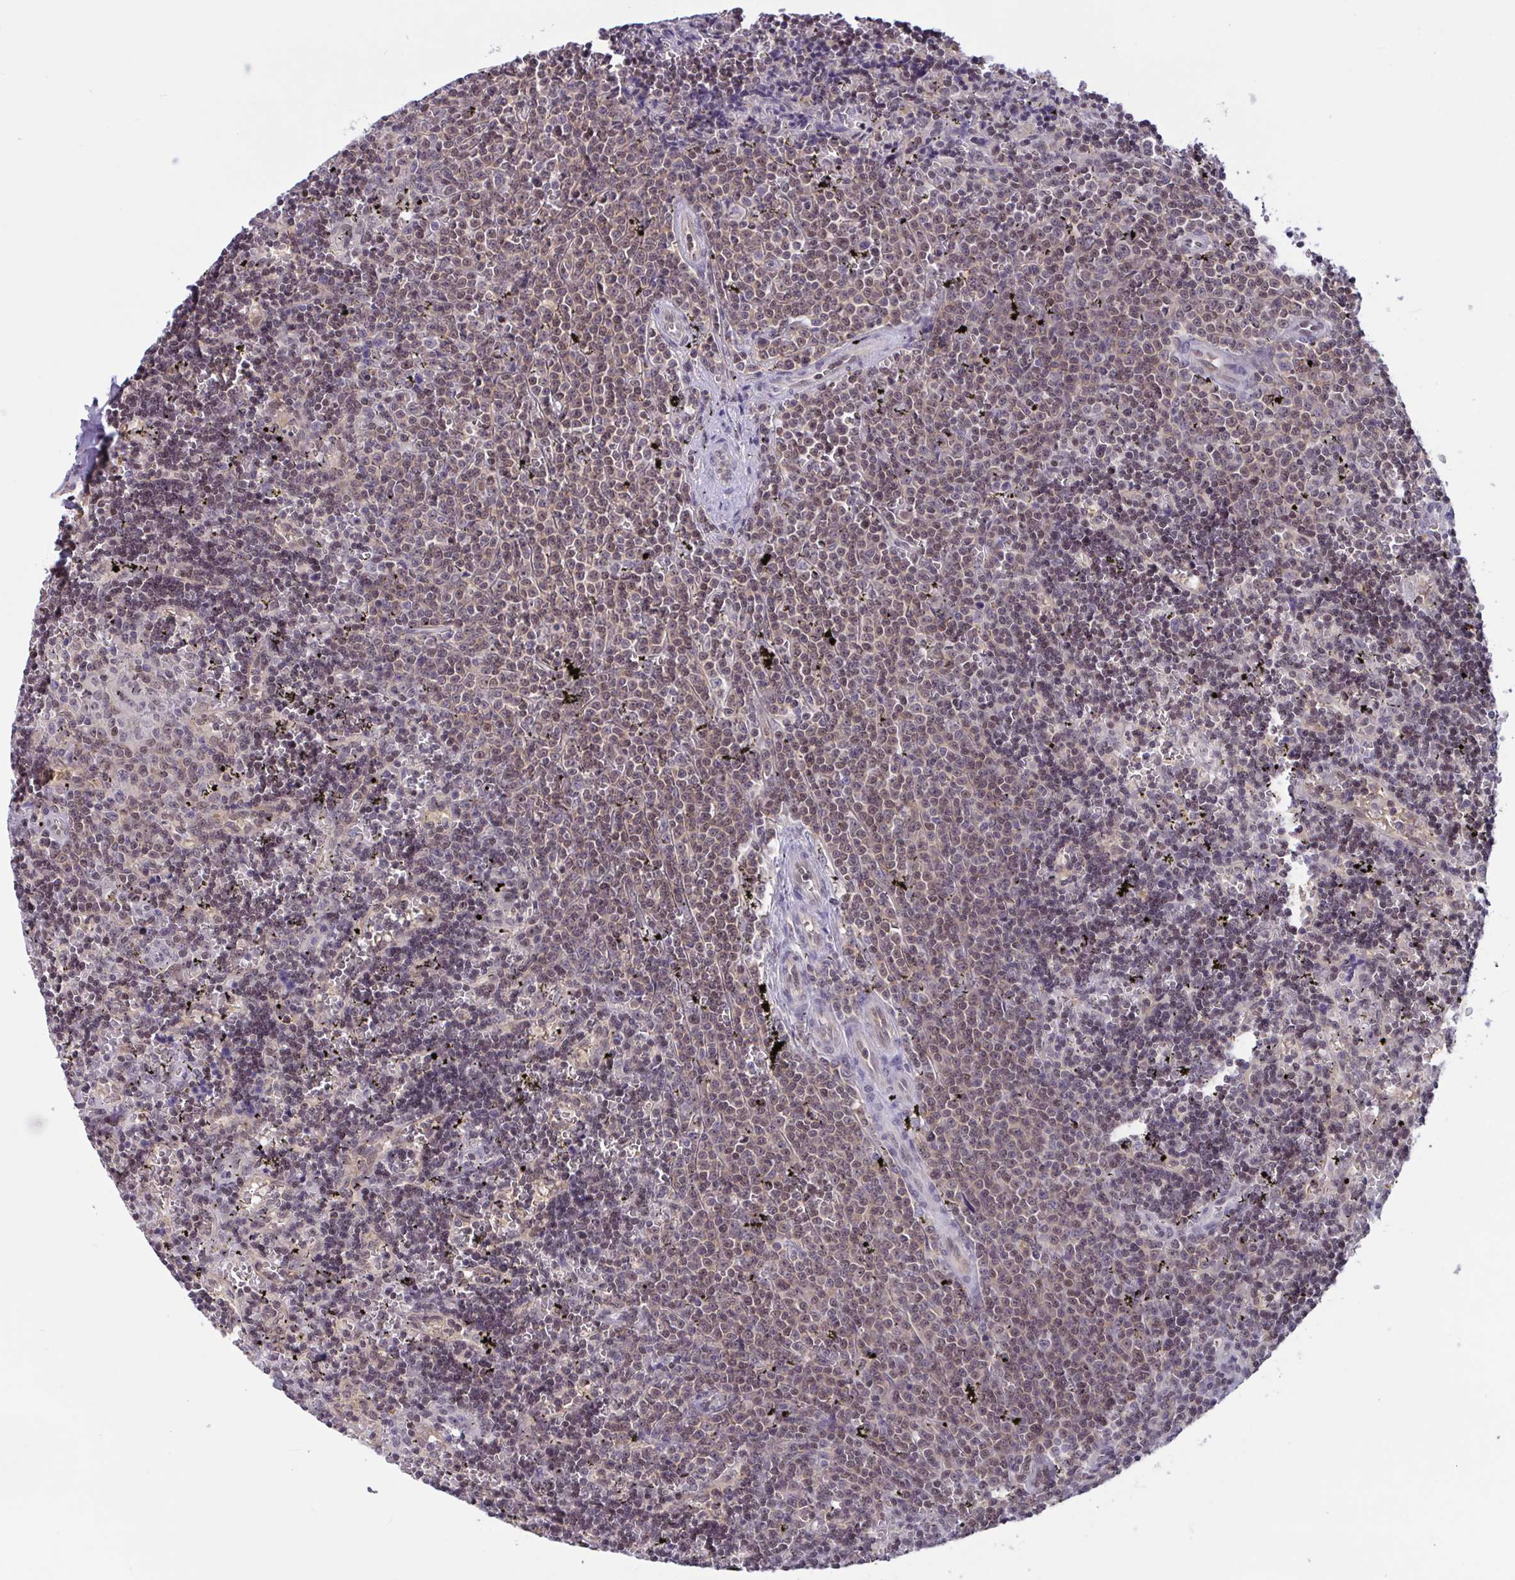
{"staining": {"intensity": "weak", "quantity": ">75%", "location": "nuclear"}, "tissue": "lymphoma", "cell_type": "Tumor cells", "image_type": "cancer", "snomed": [{"axis": "morphology", "description": "Malignant lymphoma, non-Hodgkin's type, Low grade"}, {"axis": "topography", "description": "Spleen"}], "caption": "This histopathology image displays IHC staining of human malignant lymphoma, non-Hodgkin's type (low-grade), with low weak nuclear staining in approximately >75% of tumor cells.", "gene": "TSN", "patient": {"sex": "male", "age": 60}}